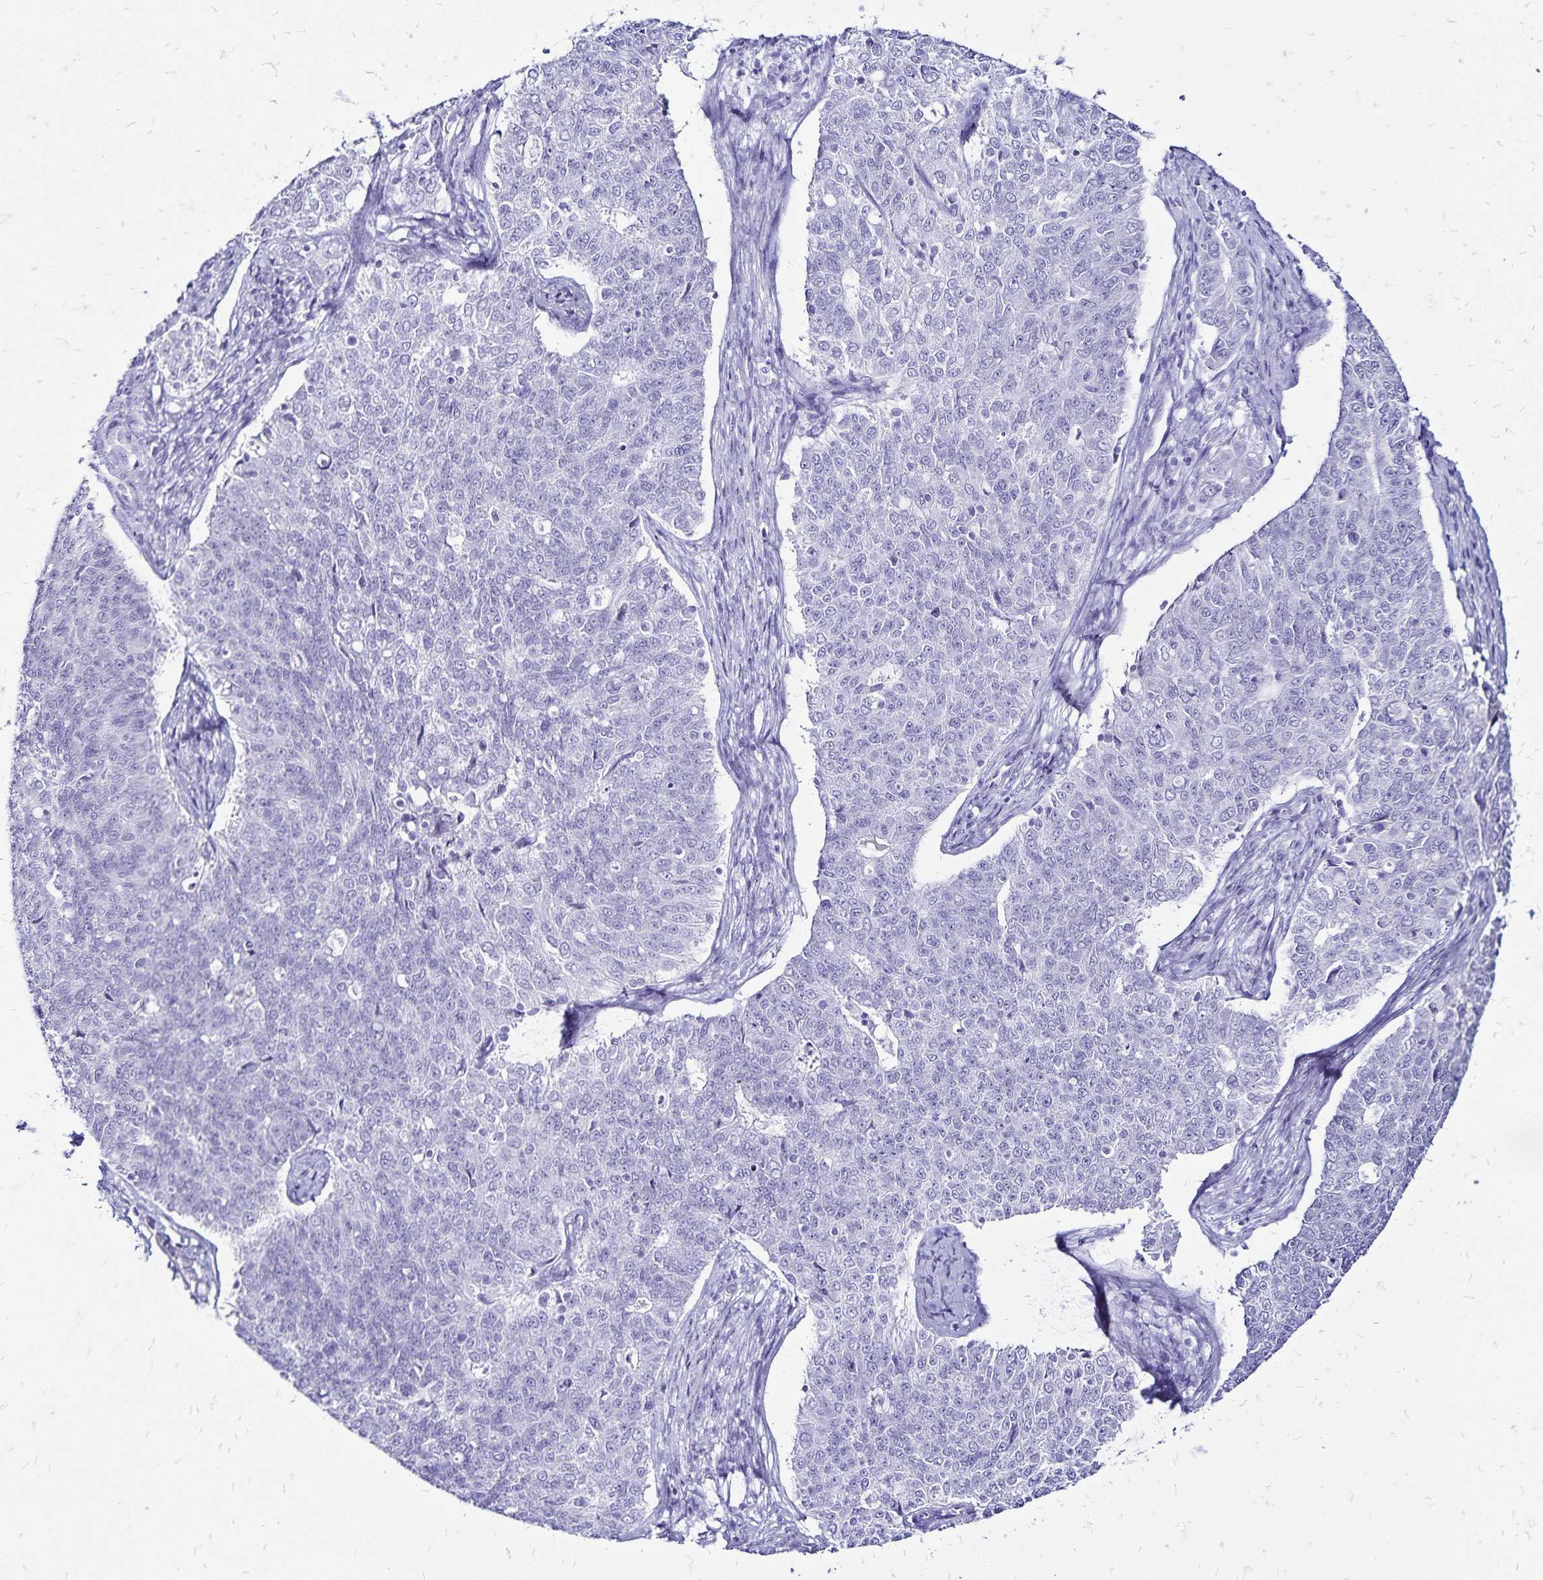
{"staining": {"intensity": "negative", "quantity": "none", "location": "none"}, "tissue": "endometrial cancer", "cell_type": "Tumor cells", "image_type": "cancer", "snomed": [{"axis": "morphology", "description": "Adenocarcinoma, NOS"}, {"axis": "topography", "description": "Endometrium"}], "caption": "Tumor cells show no significant positivity in adenocarcinoma (endometrial). Nuclei are stained in blue.", "gene": "LIN28B", "patient": {"sex": "female", "age": 43}}